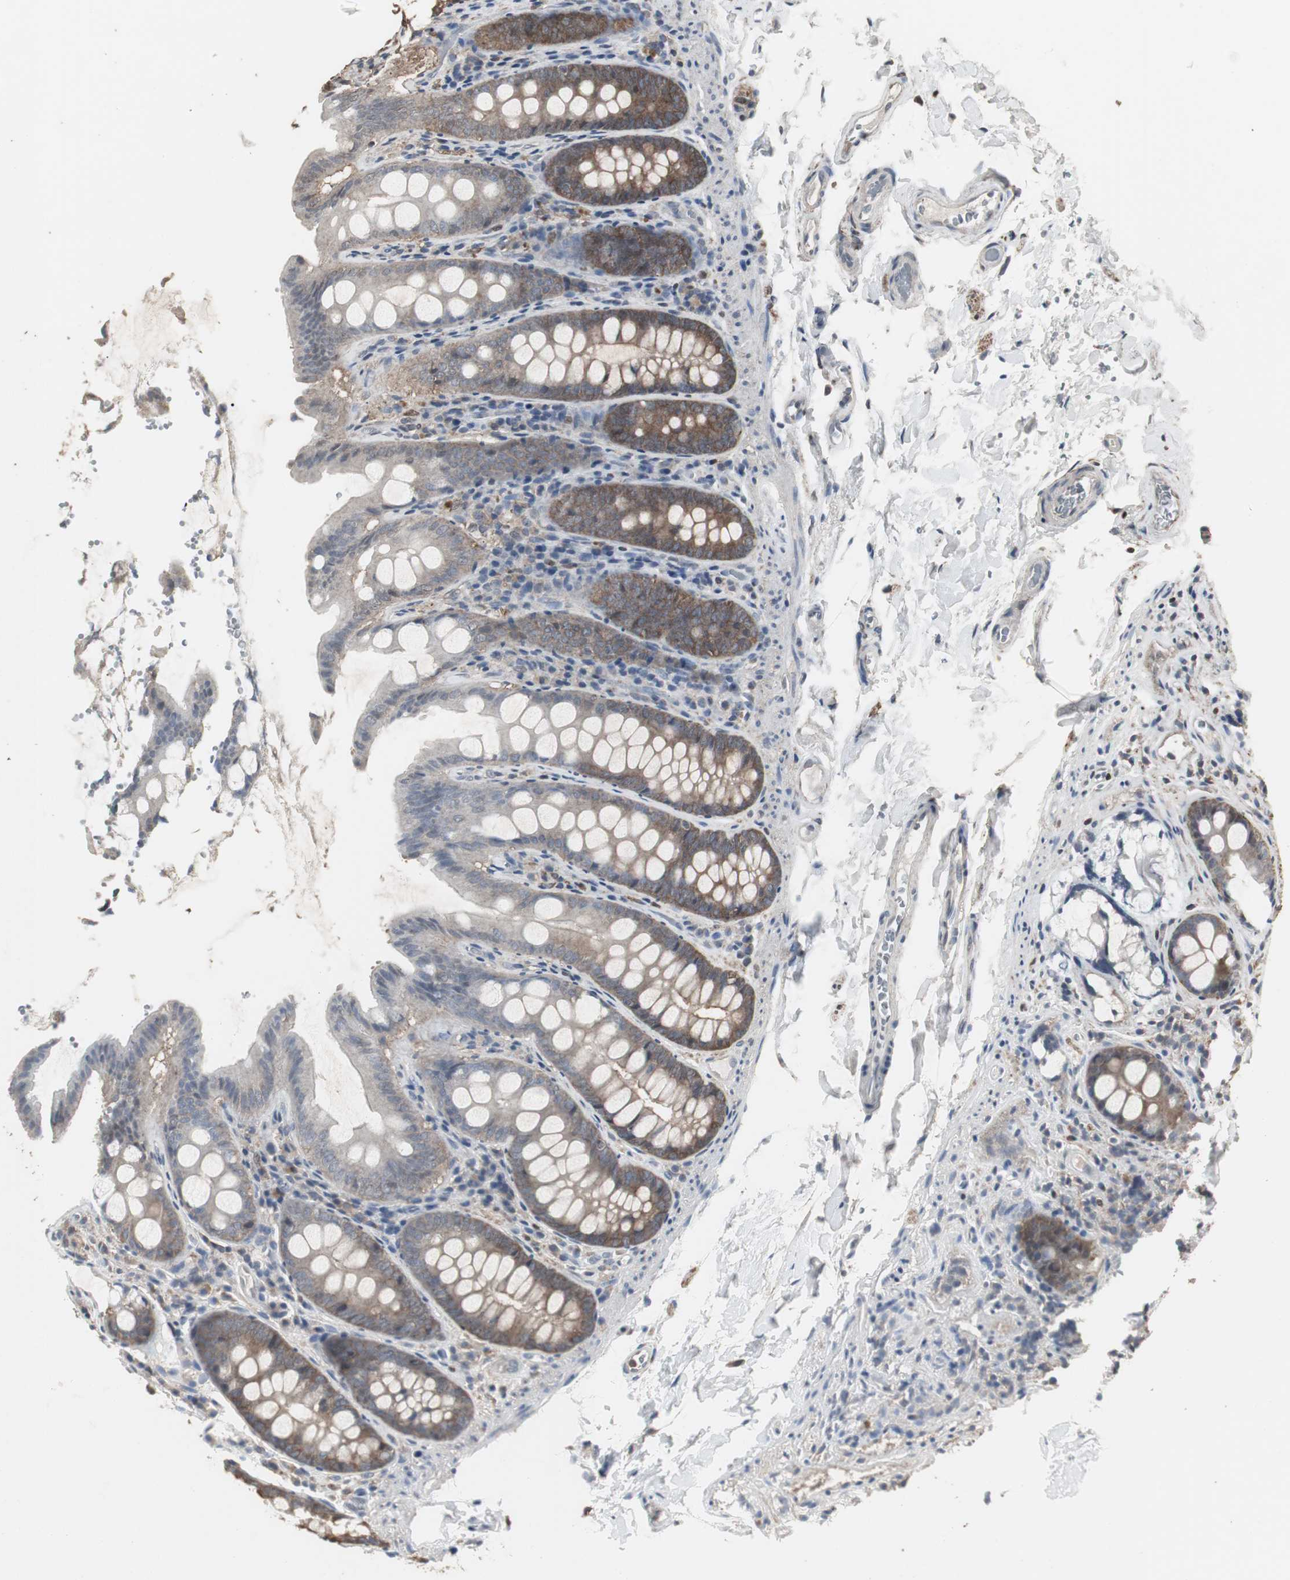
{"staining": {"intensity": "negative", "quantity": "none", "location": "none"}, "tissue": "colon", "cell_type": "Endothelial cells", "image_type": "normal", "snomed": [{"axis": "morphology", "description": "Normal tissue, NOS"}, {"axis": "topography", "description": "Colon"}], "caption": "Image shows no protein staining in endothelial cells of normal colon.", "gene": "HPRT1", "patient": {"sex": "female", "age": 61}}